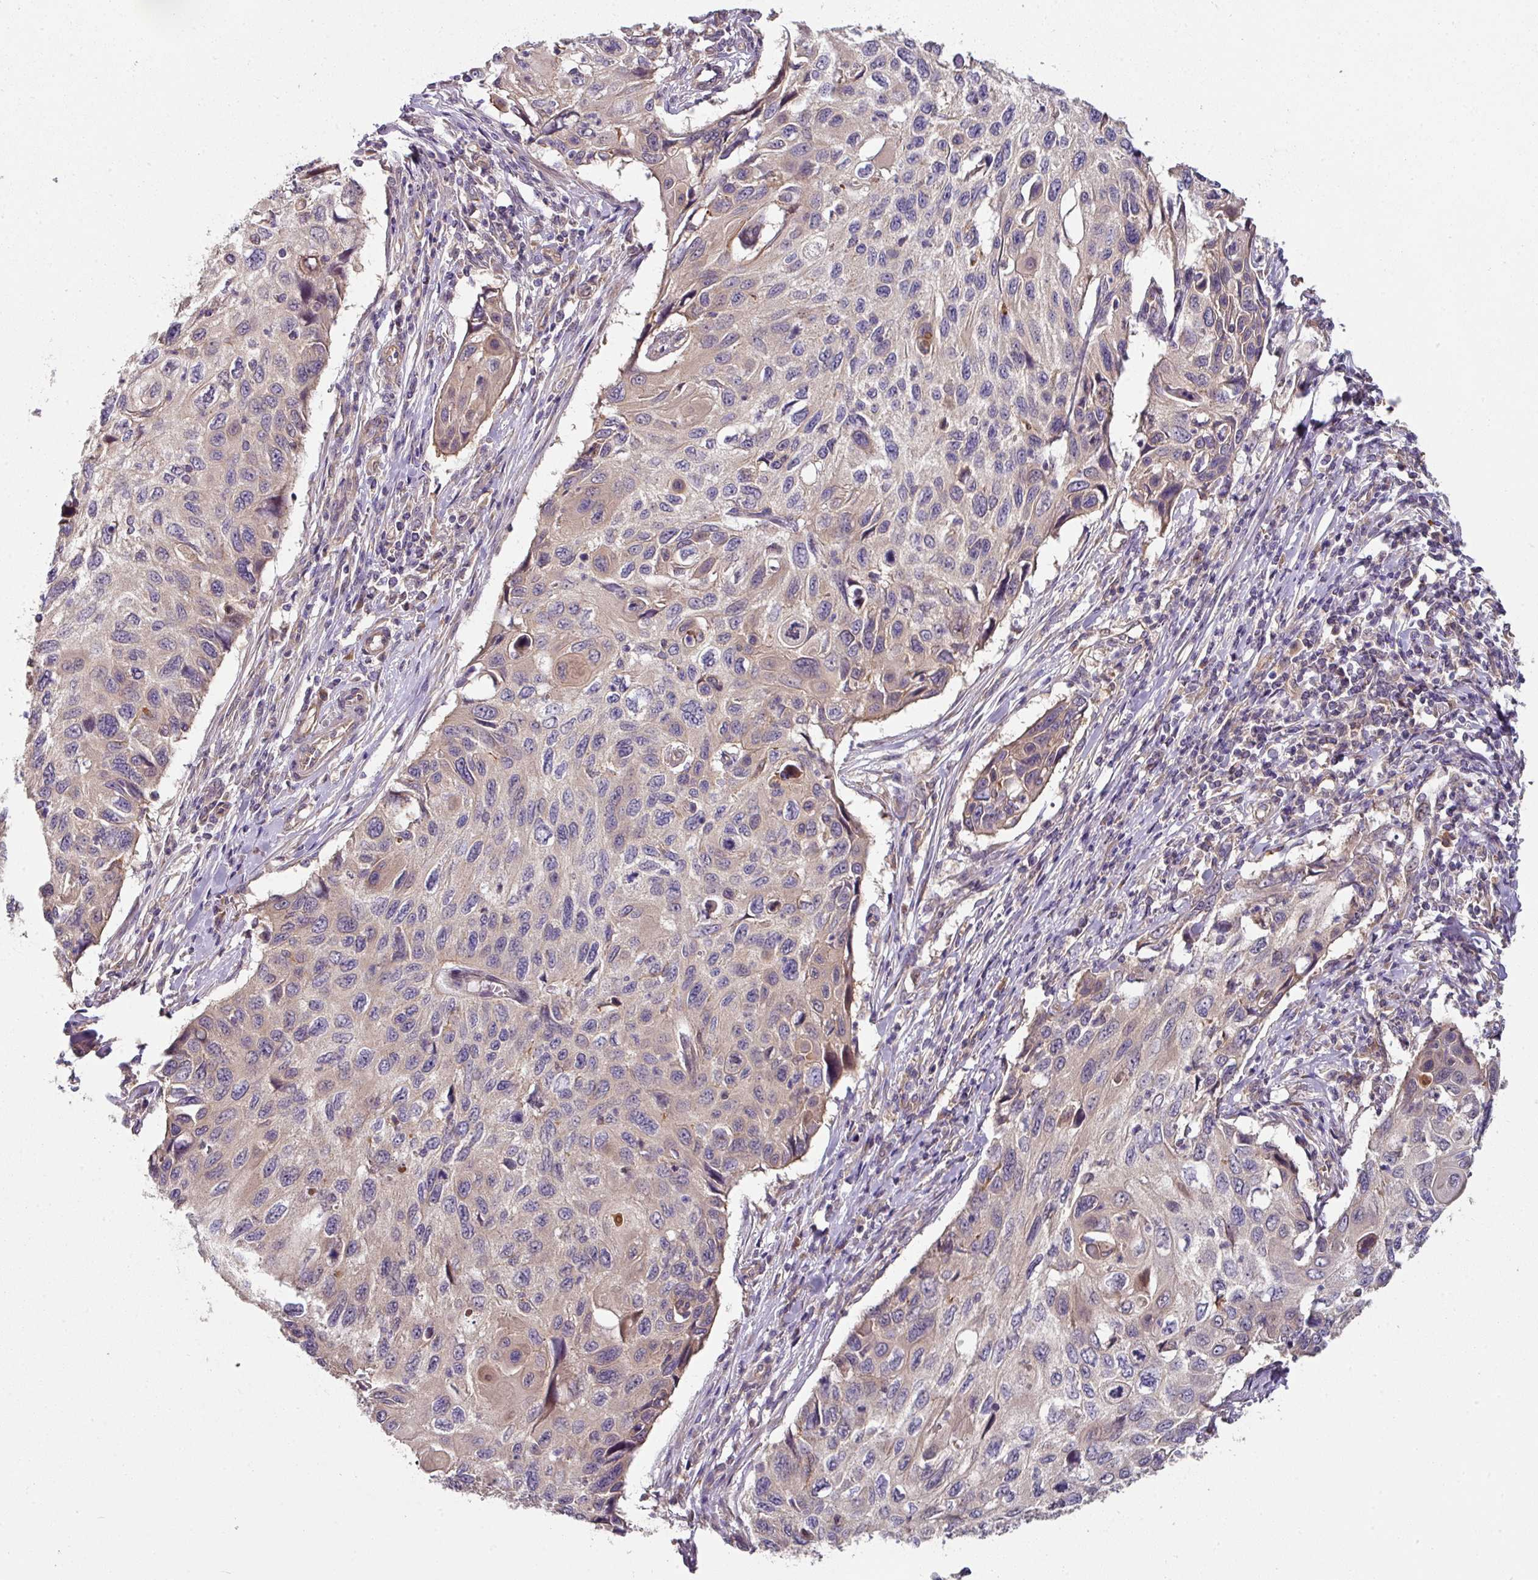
{"staining": {"intensity": "weak", "quantity": "<25%", "location": "cytoplasmic/membranous"}, "tissue": "cervical cancer", "cell_type": "Tumor cells", "image_type": "cancer", "snomed": [{"axis": "morphology", "description": "Squamous cell carcinoma, NOS"}, {"axis": "topography", "description": "Cervix"}], "caption": "High magnification brightfield microscopy of cervical squamous cell carcinoma stained with DAB (brown) and counterstained with hematoxylin (blue): tumor cells show no significant expression.", "gene": "C4orf48", "patient": {"sex": "female", "age": 70}}